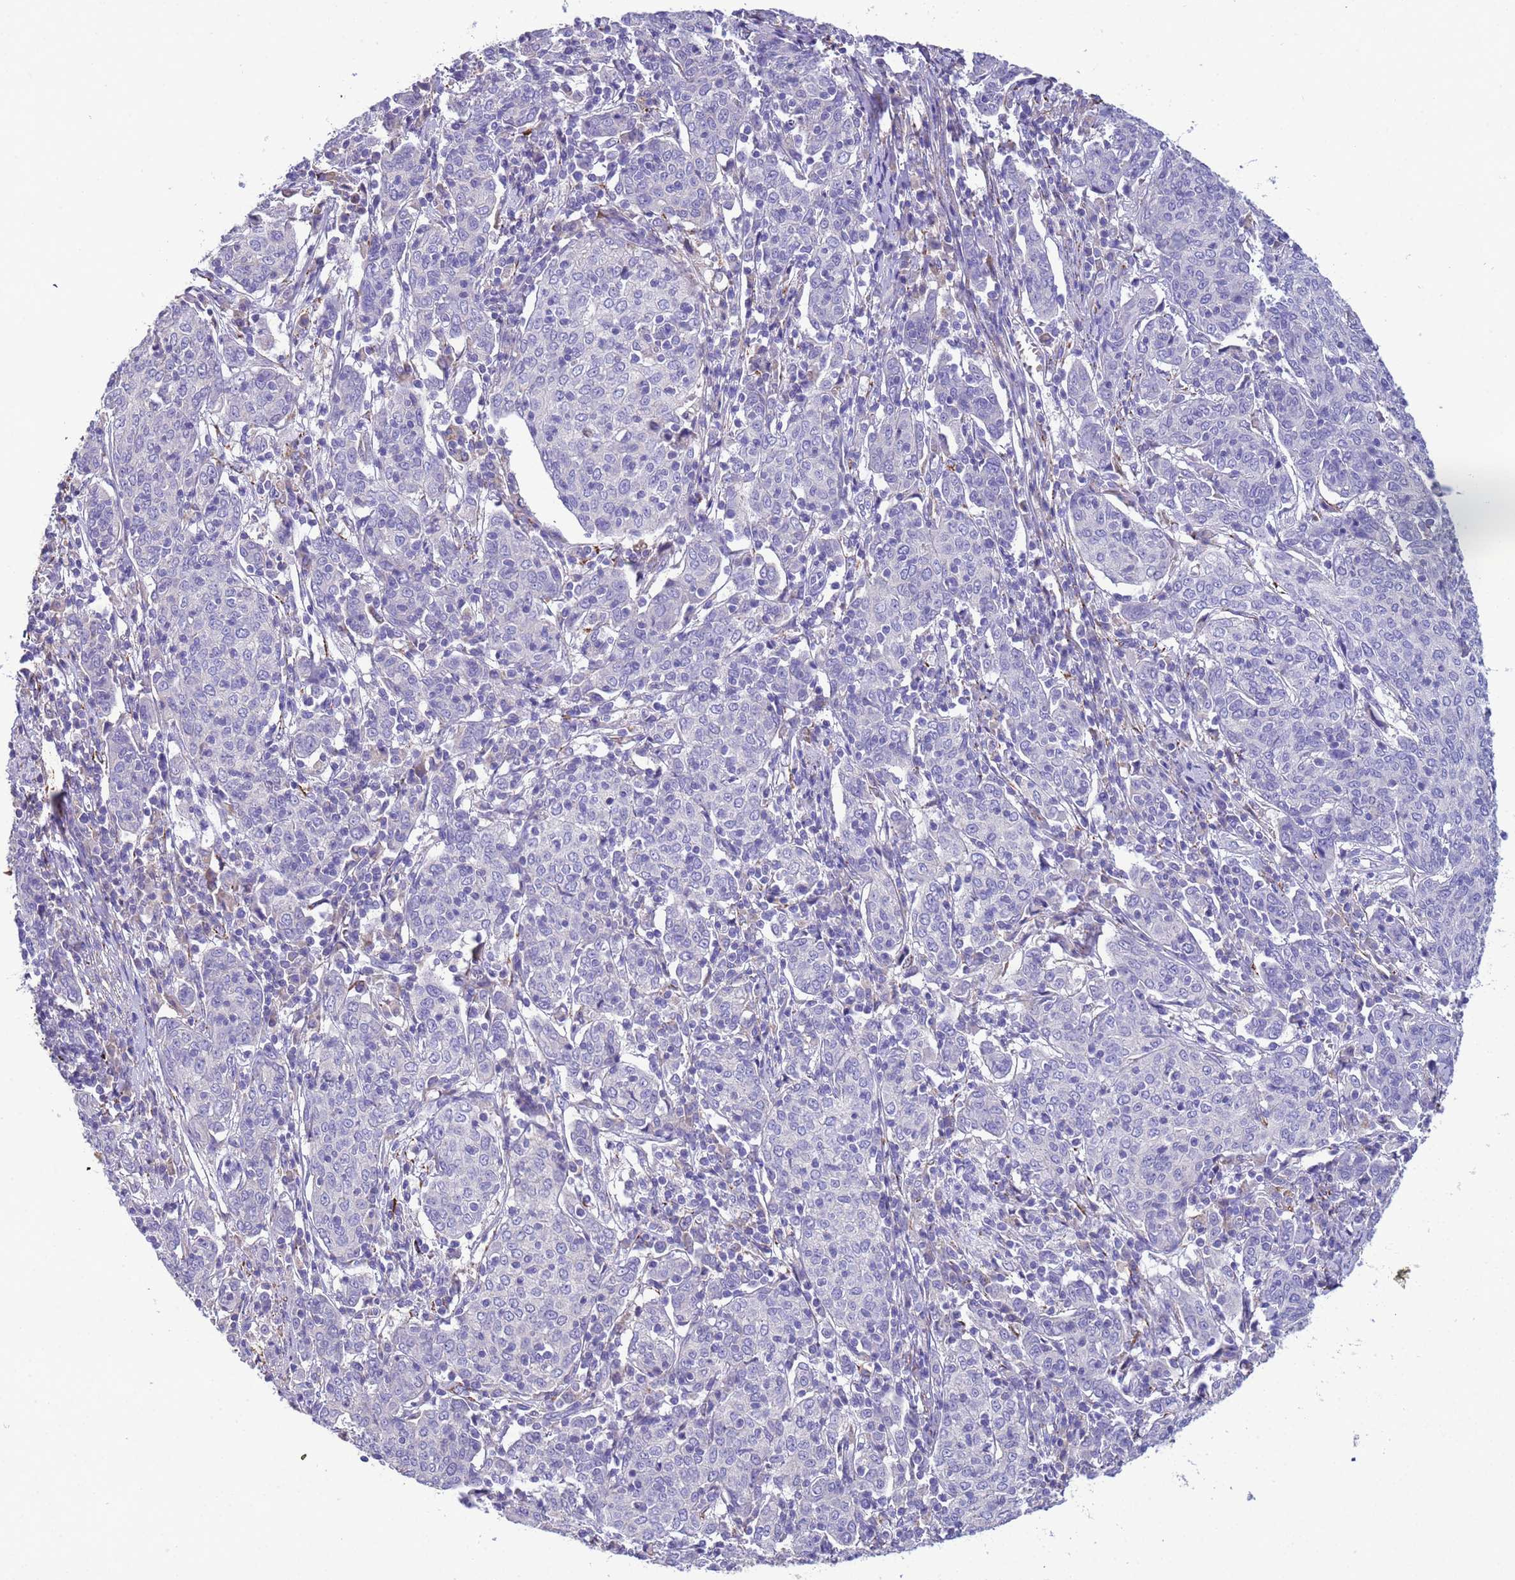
{"staining": {"intensity": "negative", "quantity": "none", "location": "none"}, "tissue": "cervical cancer", "cell_type": "Tumor cells", "image_type": "cancer", "snomed": [{"axis": "morphology", "description": "Squamous cell carcinoma, NOS"}, {"axis": "topography", "description": "Cervix"}], "caption": "DAB (3,3'-diaminobenzidine) immunohistochemical staining of human cervical cancer (squamous cell carcinoma) demonstrates no significant expression in tumor cells. Brightfield microscopy of immunohistochemistry (IHC) stained with DAB (brown) and hematoxylin (blue), captured at high magnification.", "gene": "SLC24A3", "patient": {"sex": "female", "age": 67}}